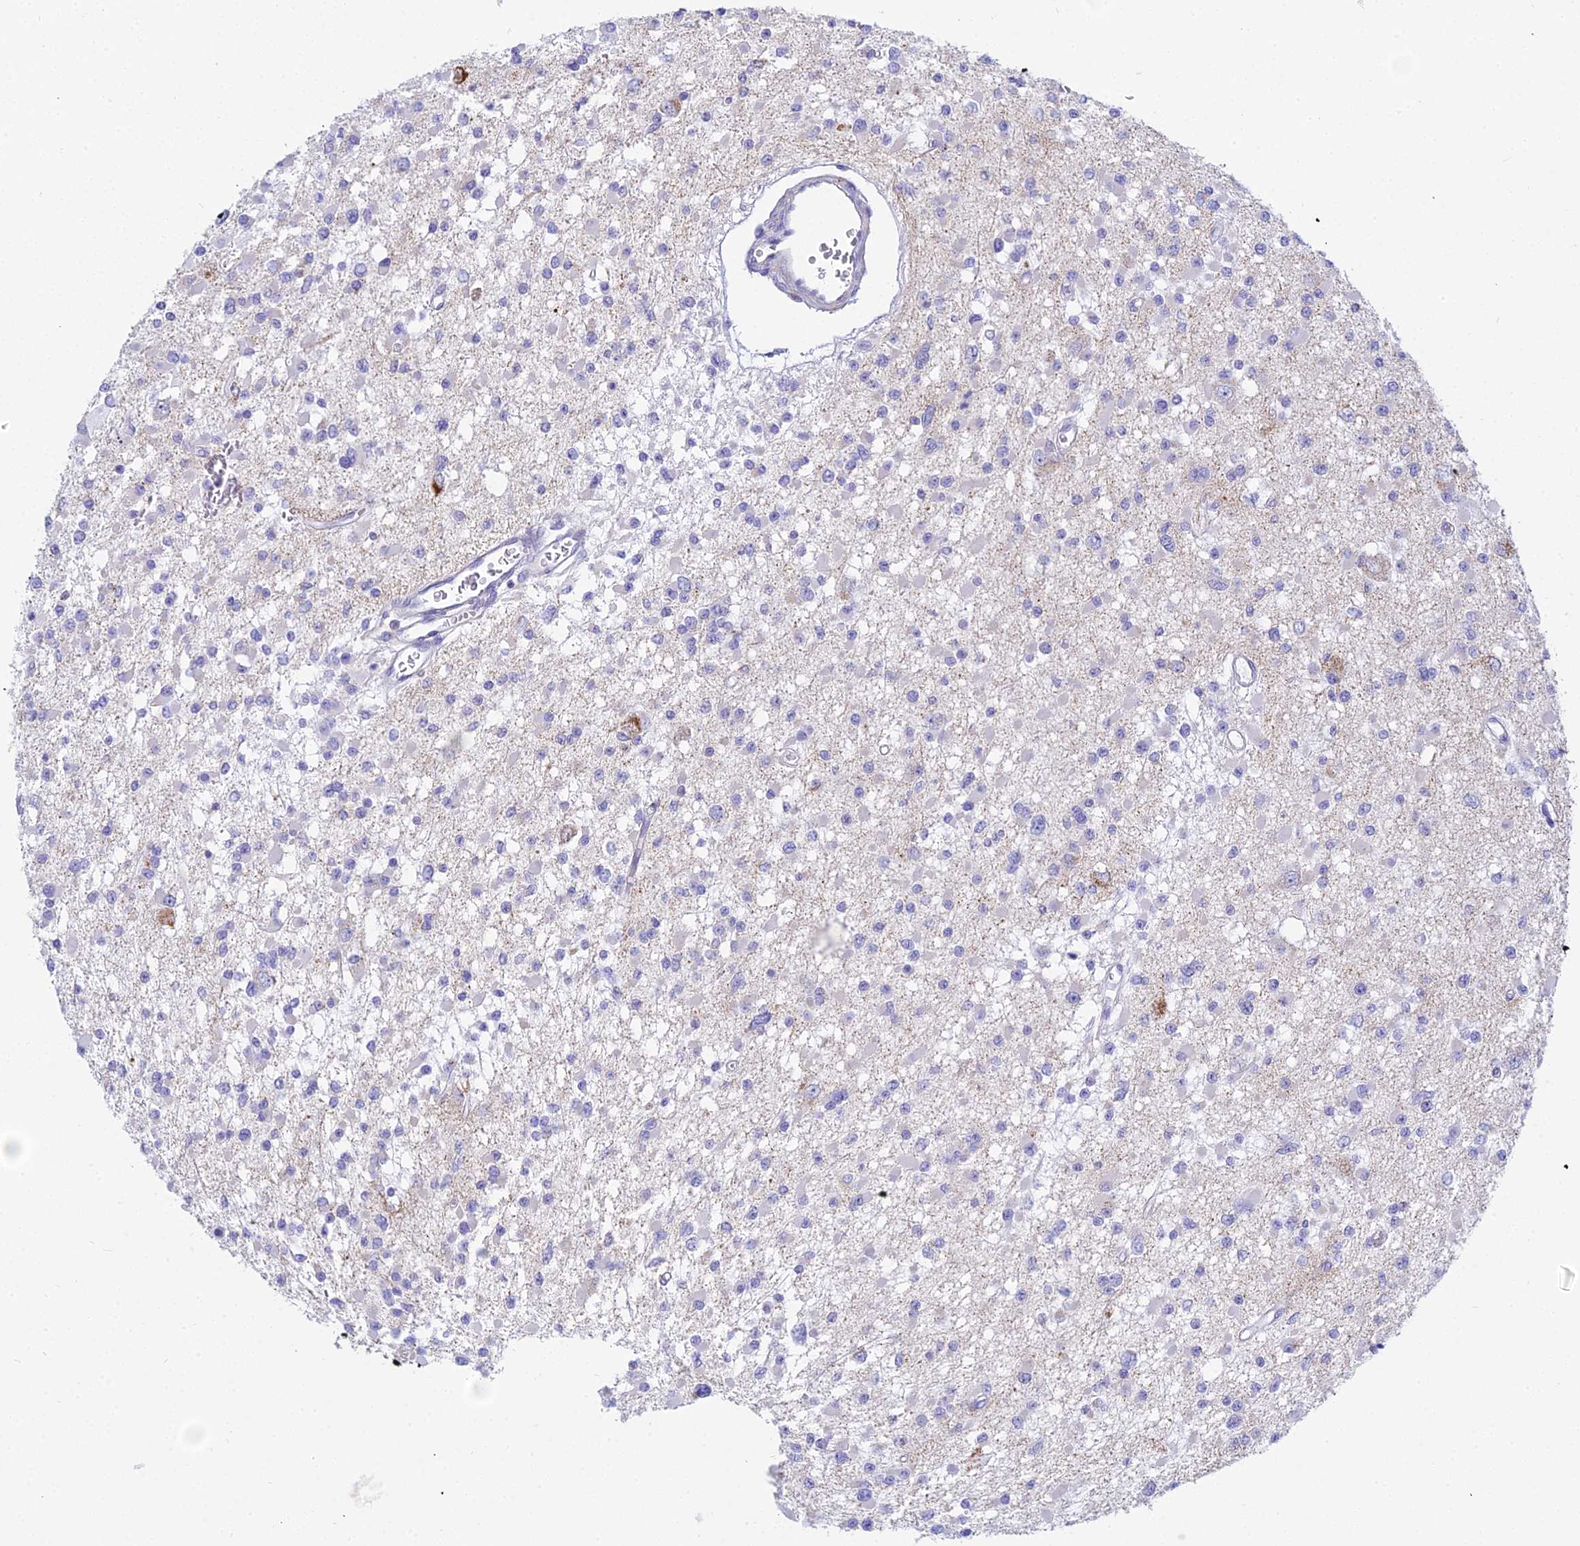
{"staining": {"intensity": "negative", "quantity": "none", "location": "none"}, "tissue": "glioma", "cell_type": "Tumor cells", "image_type": "cancer", "snomed": [{"axis": "morphology", "description": "Glioma, malignant, Low grade"}, {"axis": "topography", "description": "Brain"}], "caption": "Human malignant low-grade glioma stained for a protein using IHC exhibits no positivity in tumor cells.", "gene": "PRR13", "patient": {"sex": "female", "age": 22}}